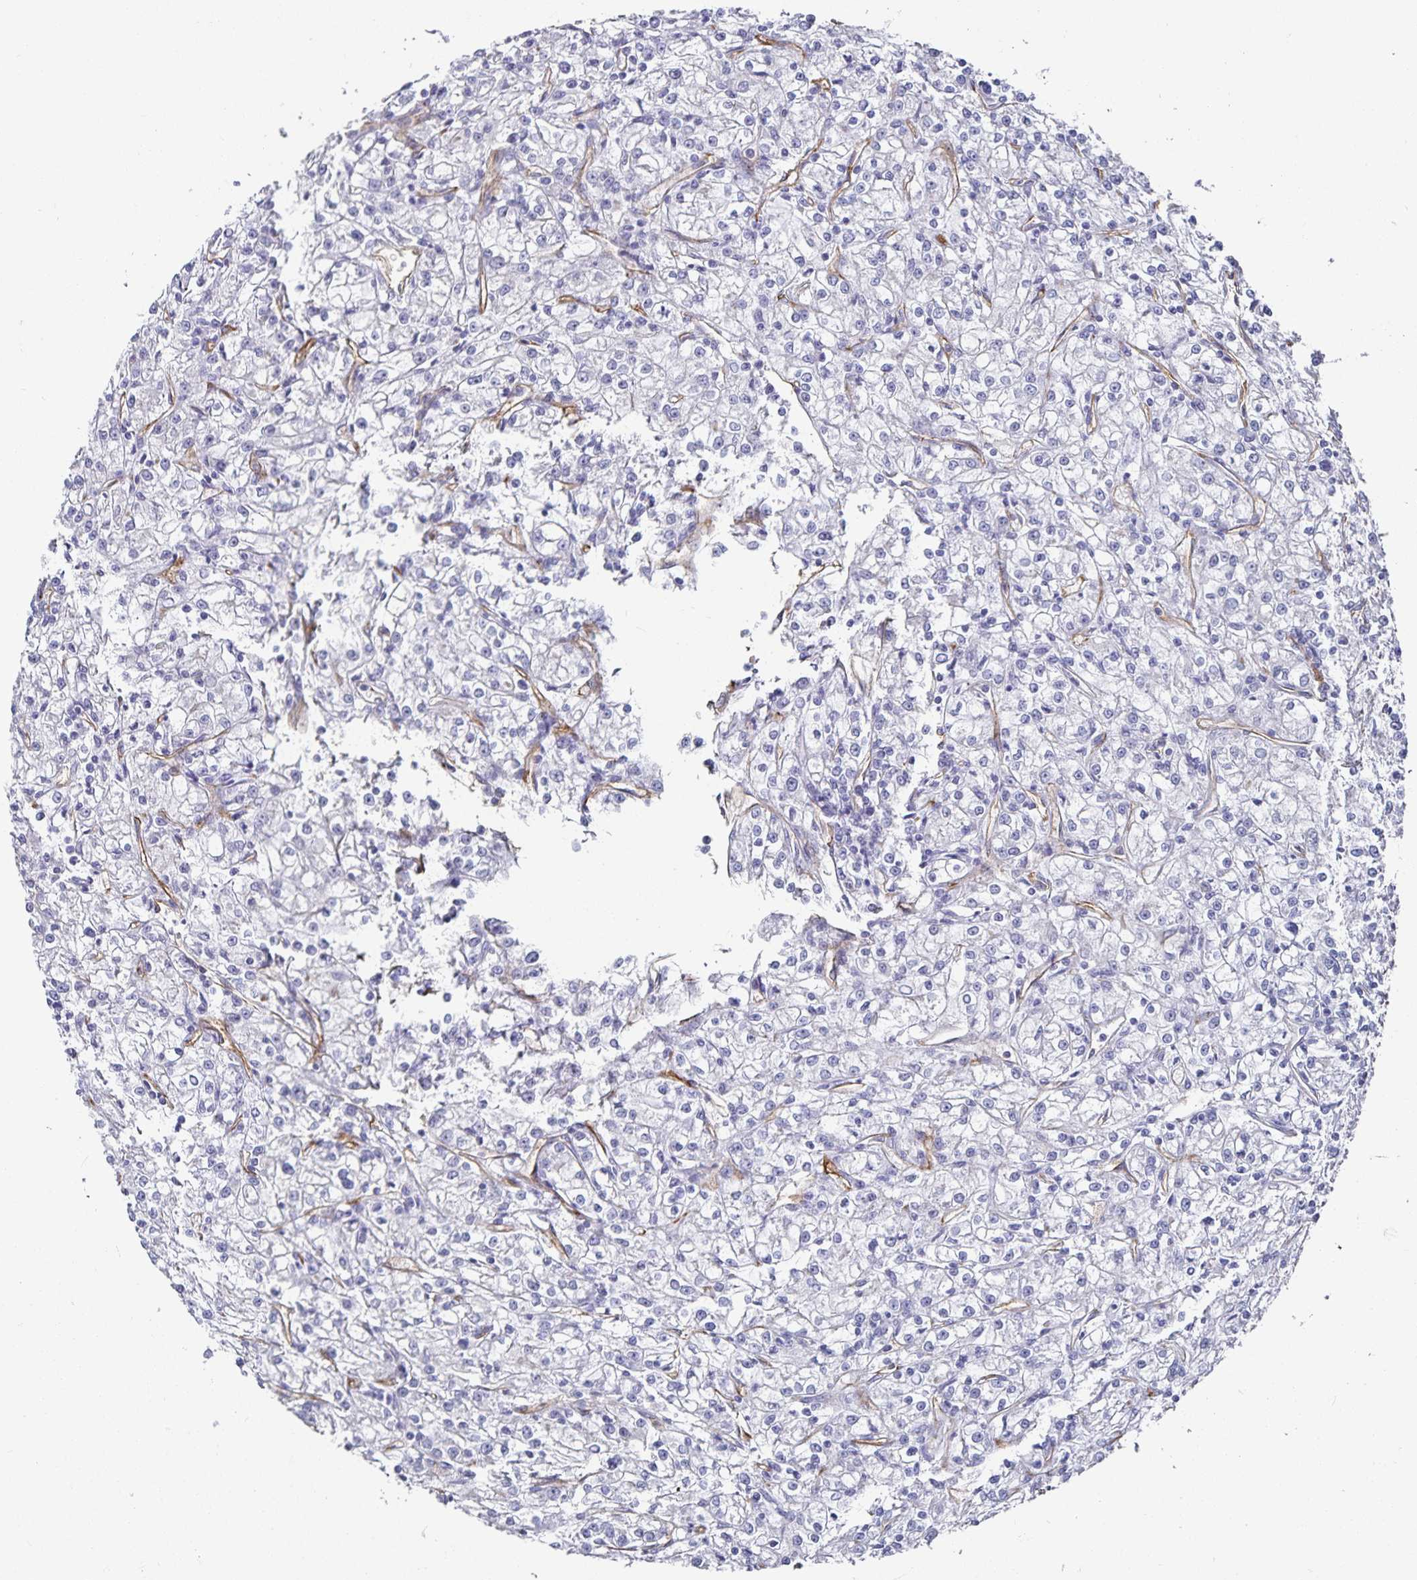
{"staining": {"intensity": "negative", "quantity": "none", "location": "none"}, "tissue": "renal cancer", "cell_type": "Tumor cells", "image_type": "cancer", "snomed": [{"axis": "morphology", "description": "Adenocarcinoma, NOS"}, {"axis": "topography", "description": "Kidney"}], "caption": "DAB (3,3'-diaminobenzidine) immunohistochemical staining of human adenocarcinoma (renal) demonstrates no significant staining in tumor cells.", "gene": "PODXL", "patient": {"sex": "female", "age": 59}}